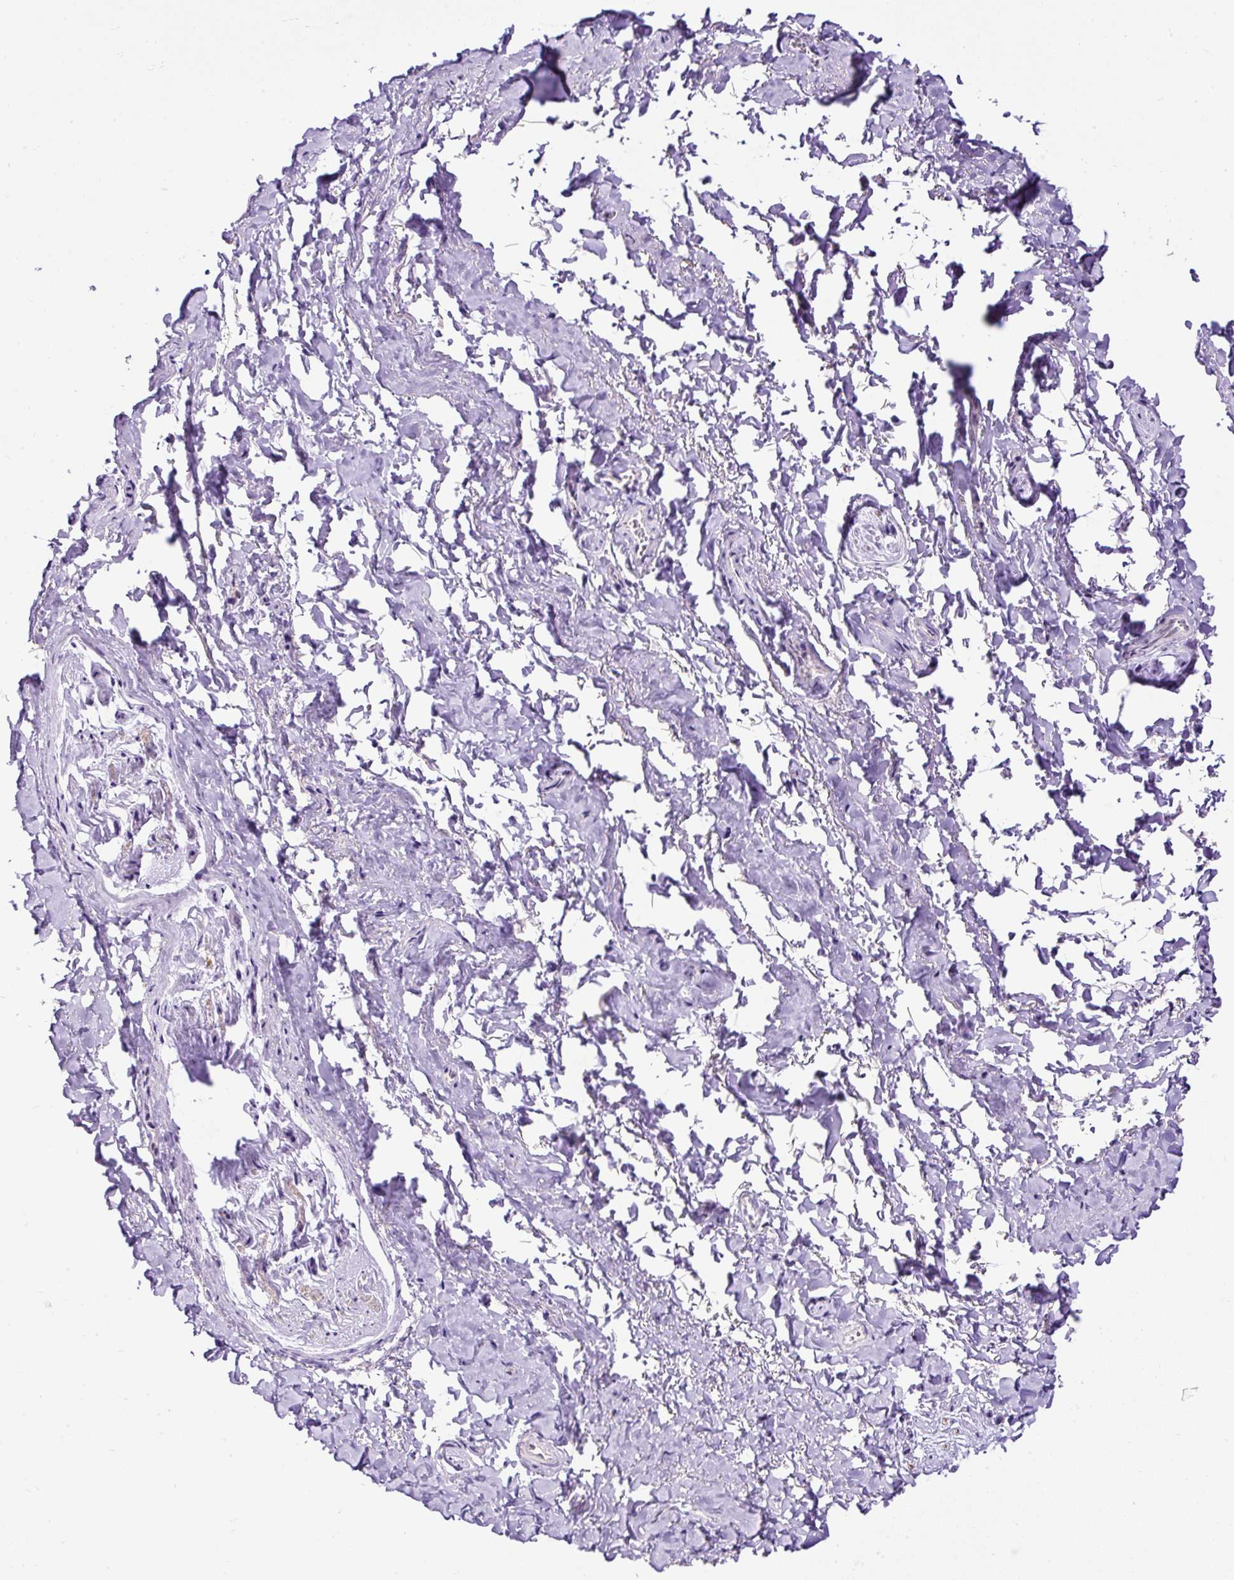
{"staining": {"intensity": "negative", "quantity": "none", "location": "none"}, "tissue": "adipose tissue", "cell_type": "Adipocytes", "image_type": "normal", "snomed": [{"axis": "morphology", "description": "Normal tissue, NOS"}, {"axis": "topography", "description": "Vulva"}, {"axis": "topography", "description": "Vagina"}, {"axis": "topography", "description": "Peripheral nerve tissue"}], "caption": "DAB immunohistochemical staining of normal adipose tissue displays no significant staining in adipocytes.", "gene": "FMC1", "patient": {"sex": "female", "age": 66}}